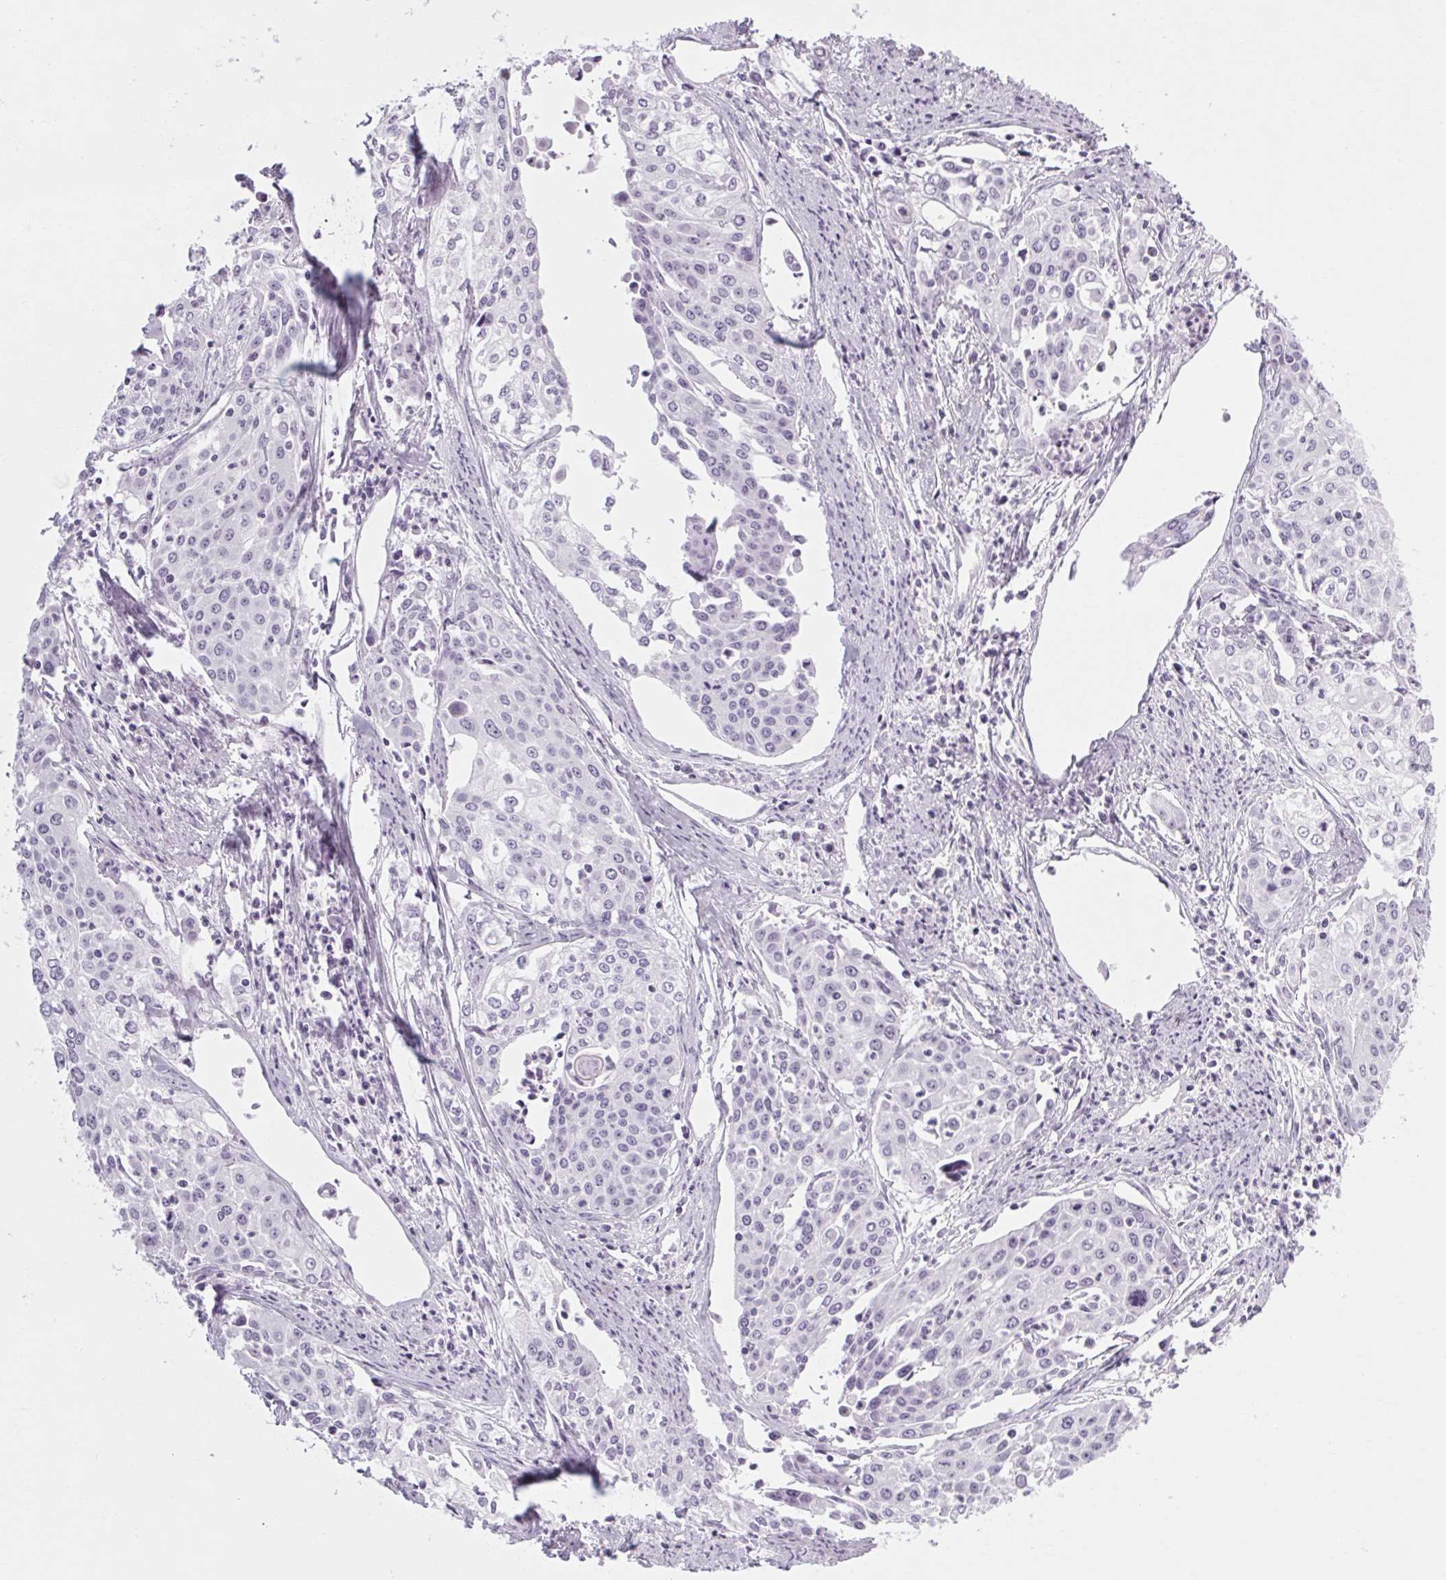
{"staining": {"intensity": "negative", "quantity": "none", "location": "none"}, "tissue": "cervical cancer", "cell_type": "Tumor cells", "image_type": "cancer", "snomed": [{"axis": "morphology", "description": "Squamous cell carcinoma, NOS"}, {"axis": "topography", "description": "Cervix"}], "caption": "Tumor cells are negative for protein expression in human cervical cancer (squamous cell carcinoma).", "gene": "POMC", "patient": {"sex": "female", "age": 39}}